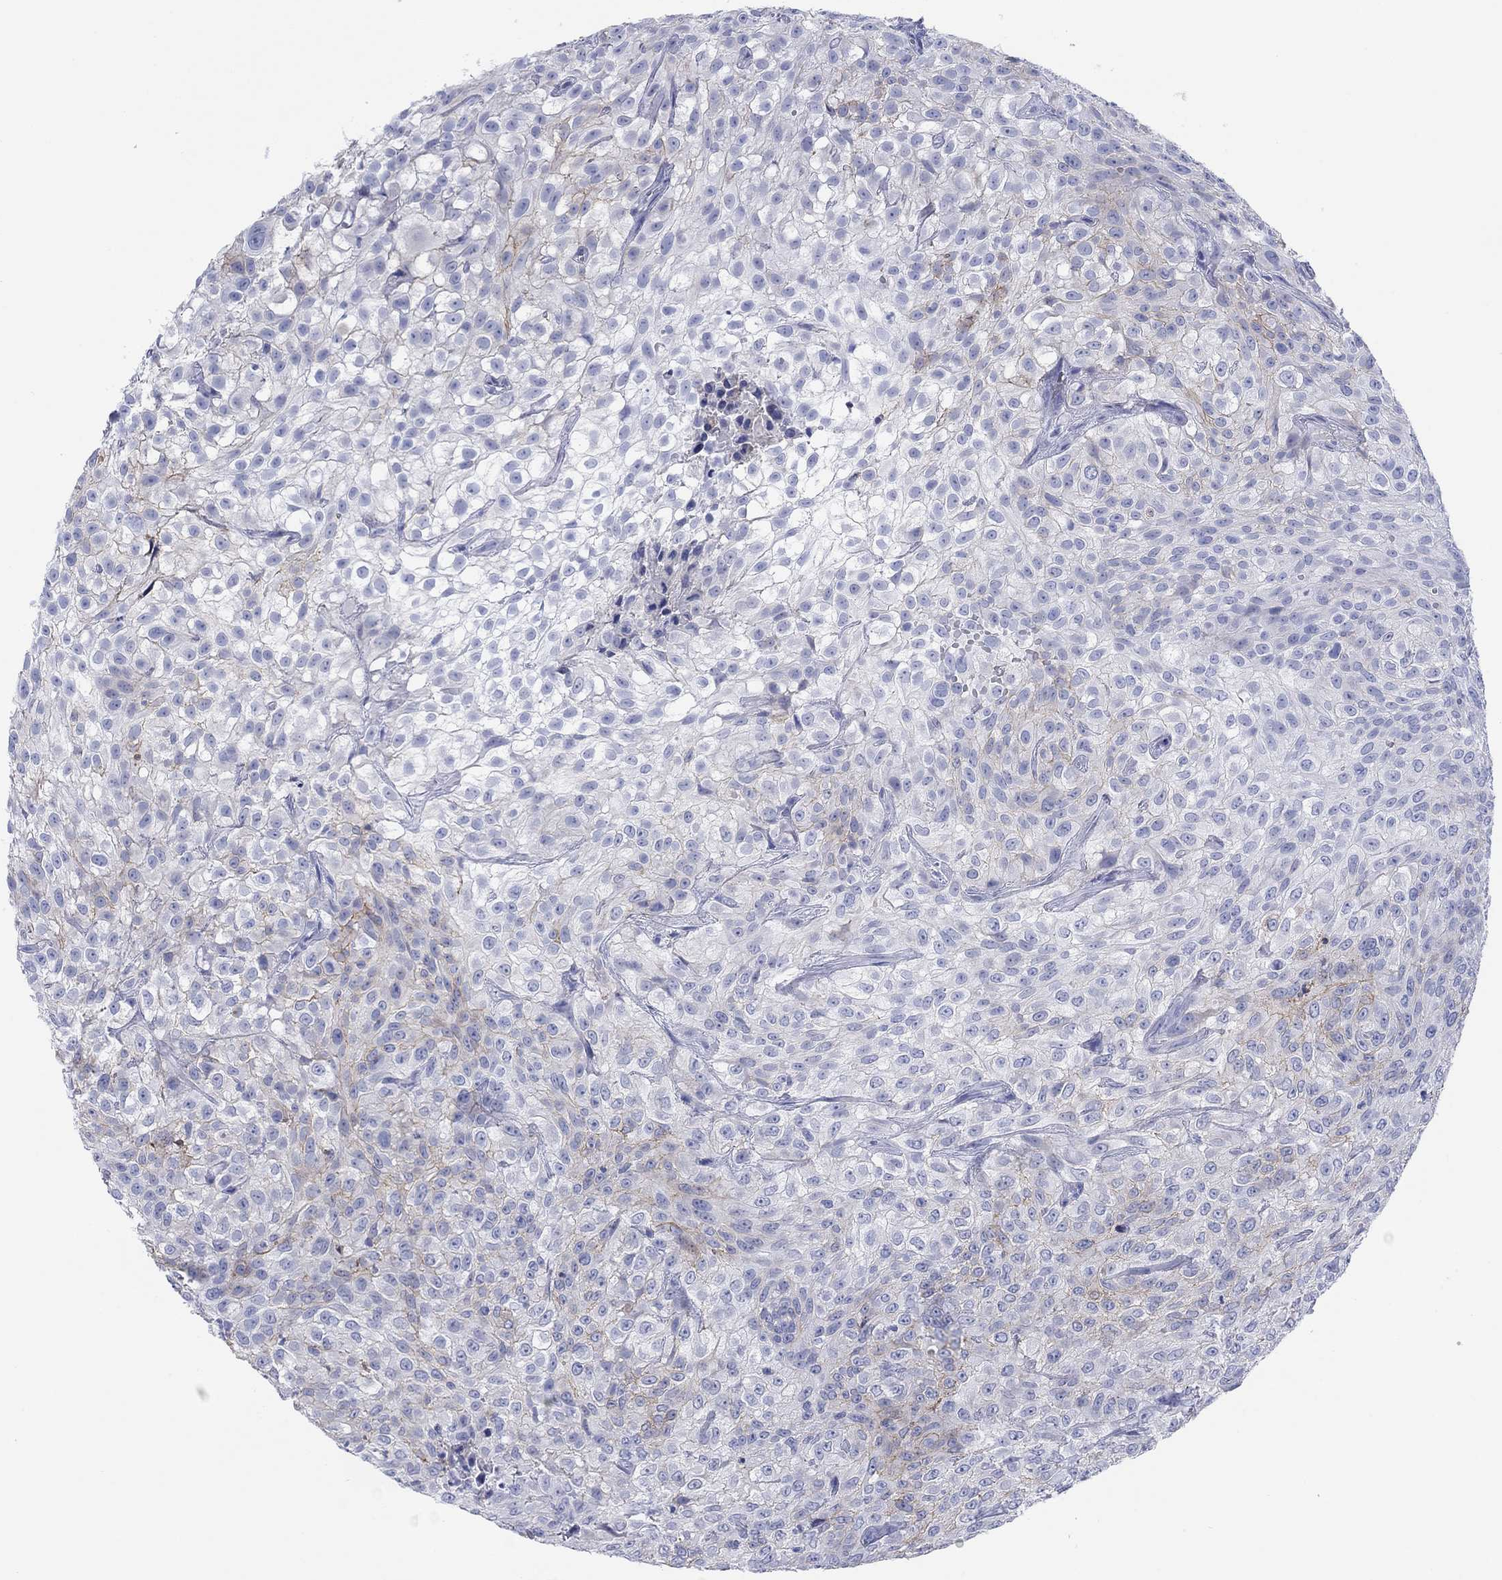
{"staining": {"intensity": "weak", "quantity": "<25%", "location": "cytoplasmic/membranous"}, "tissue": "urothelial cancer", "cell_type": "Tumor cells", "image_type": "cancer", "snomed": [{"axis": "morphology", "description": "Urothelial carcinoma, High grade"}, {"axis": "topography", "description": "Urinary bladder"}], "caption": "The photomicrograph exhibits no staining of tumor cells in urothelial carcinoma (high-grade).", "gene": "ATP1B1", "patient": {"sex": "male", "age": 56}}